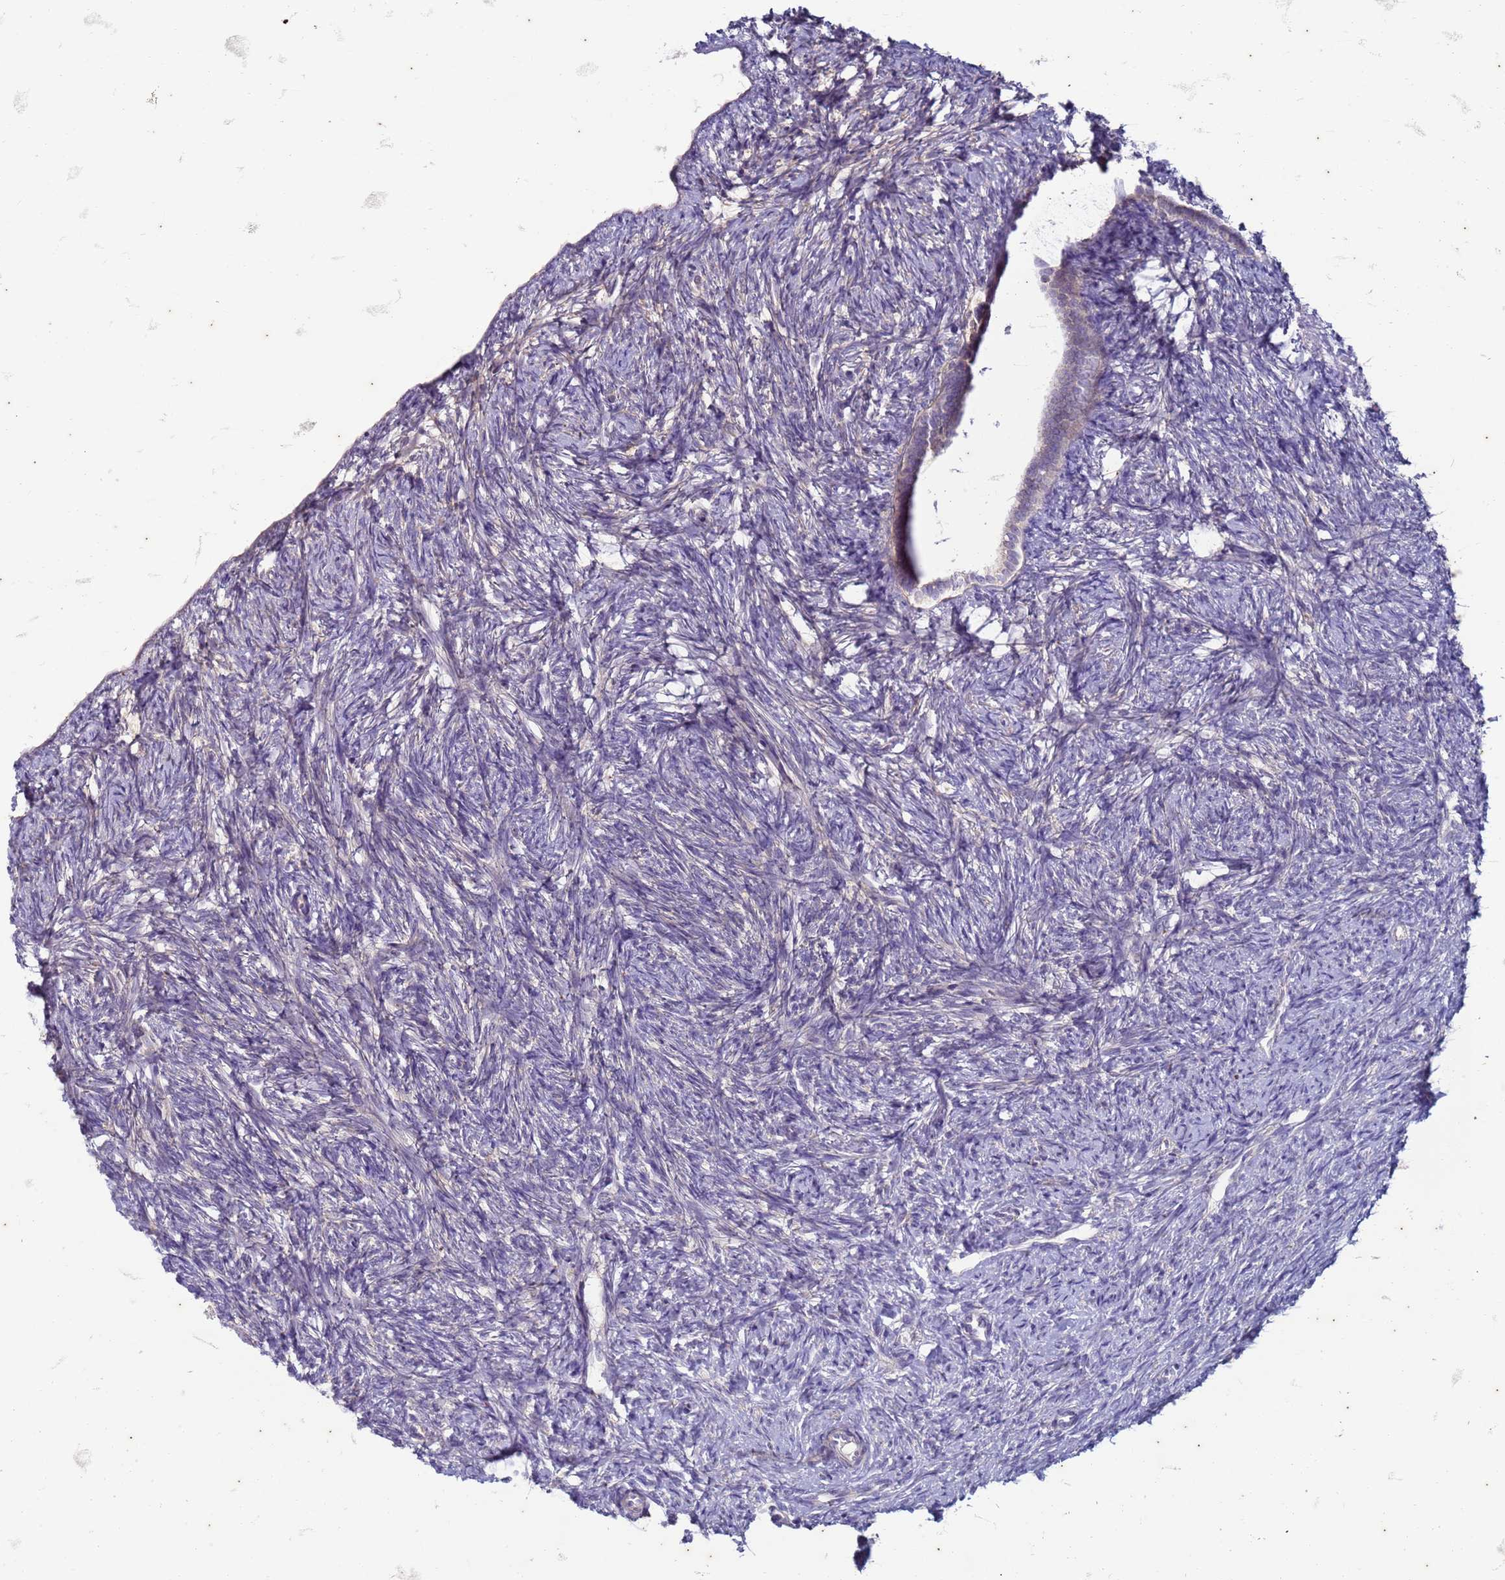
{"staining": {"intensity": "negative", "quantity": "none", "location": "none"}, "tissue": "ovary", "cell_type": "Follicle cells", "image_type": "normal", "snomed": [{"axis": "morphology", "description": "Normal tissue, NOS"}, {"axis": "topography", "description": "Ovary"}], "caption": "Ovary was stained to show a protein in brown. There is no significant expression in follicle cells.", "gene": "SUCO", "patient": {"sex": "female", "age": 51}}